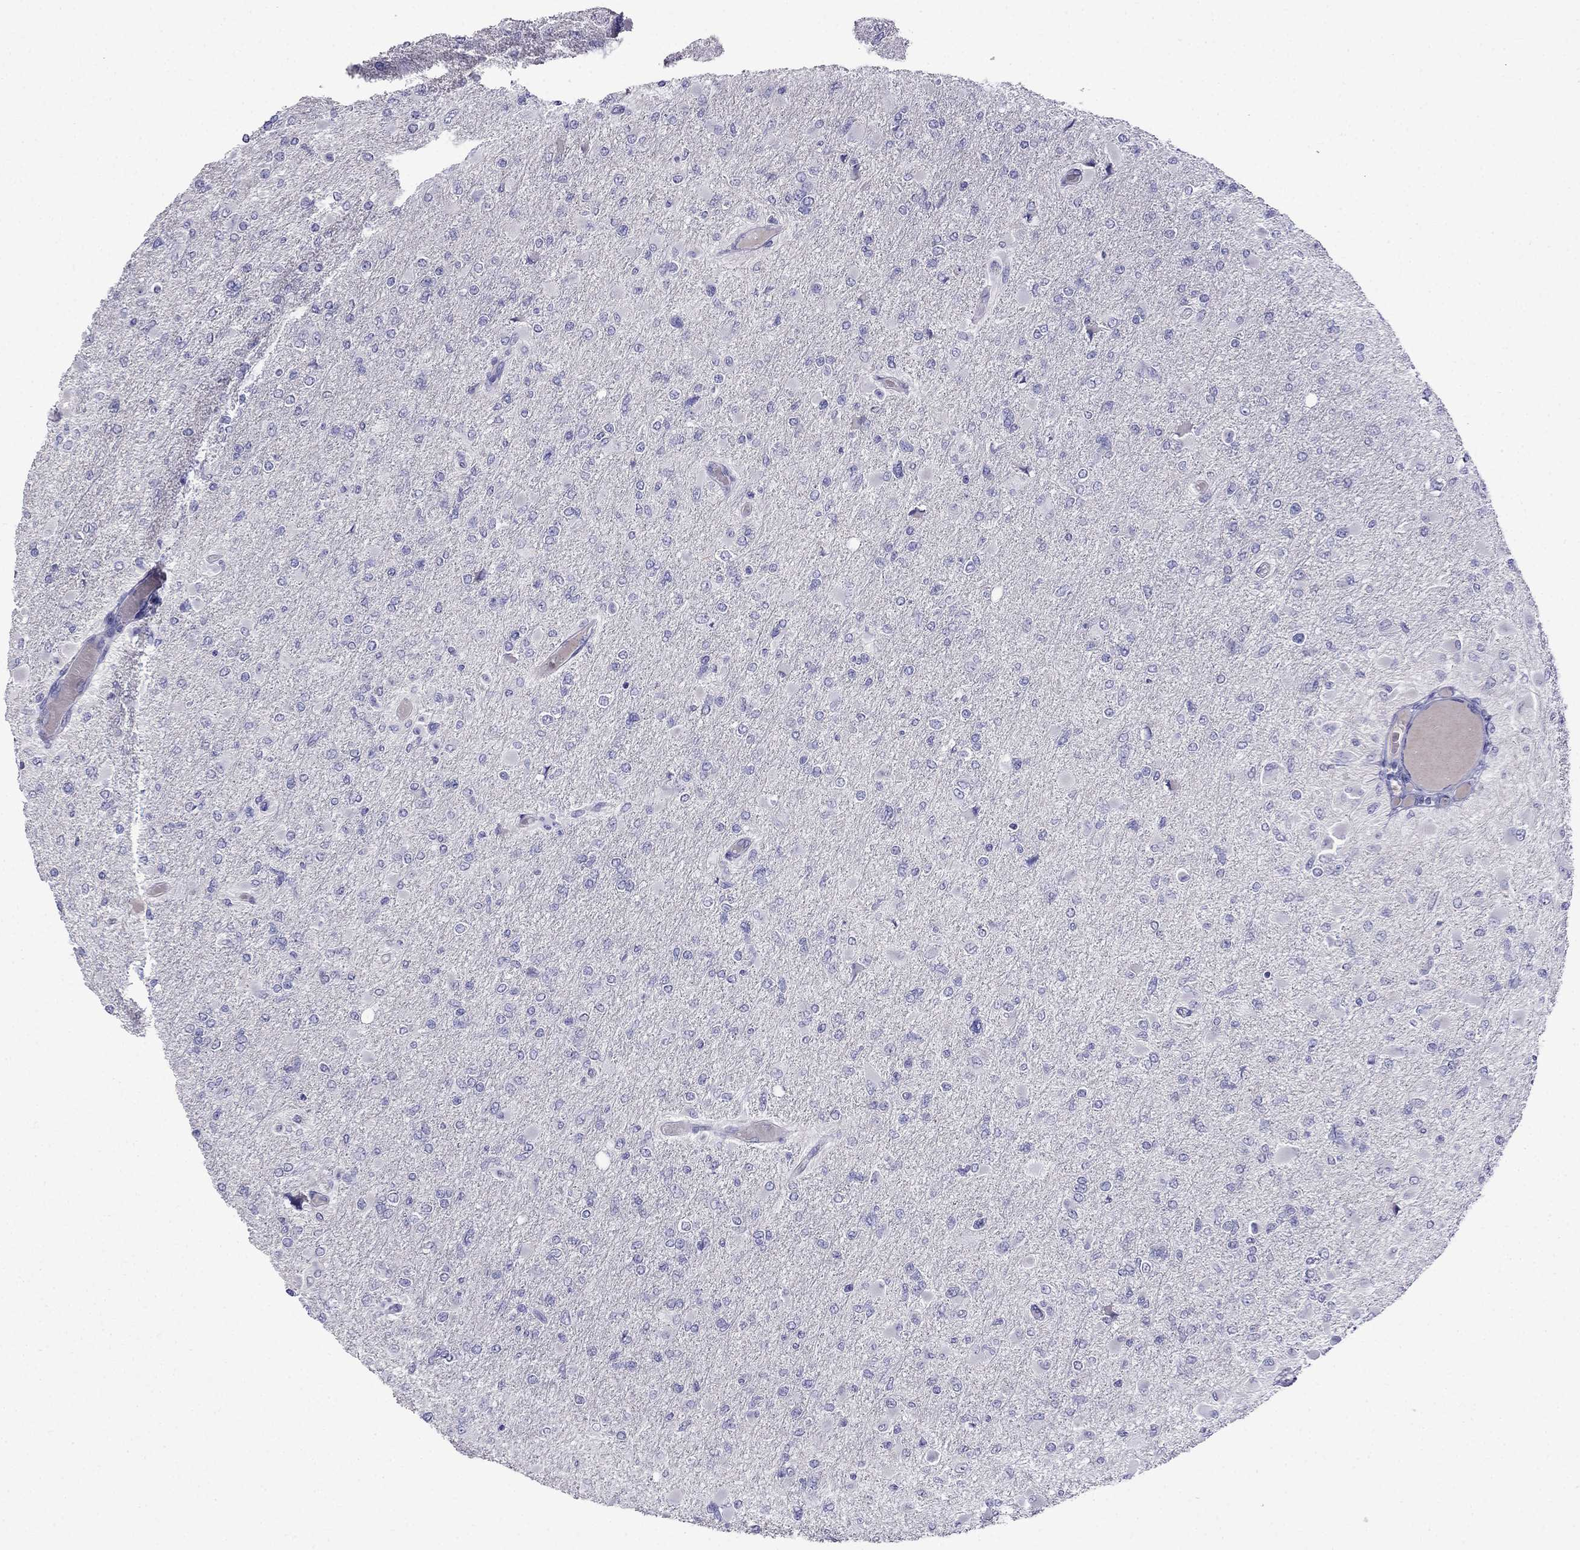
{"staining": {"intensity": "negative", "quantity": "none", "location": "none"}, "tissue": "glioma", "cell_type": "Tumor cells", "image_type": "cancer", "snomed": [{"axis": "morphology", "description": "Glioma, malignant, High grade"}, {"axis": "topography", "description": "Cerebral cortex"}], "caption": "Immunohistochemistry (IHC) histopathology image of malignant high-grade glioma stained for a protein (brown), which reveals no expression in tumor cells.", "gene": "PATE1", "patient": {"sex": "female", "age": 36}}